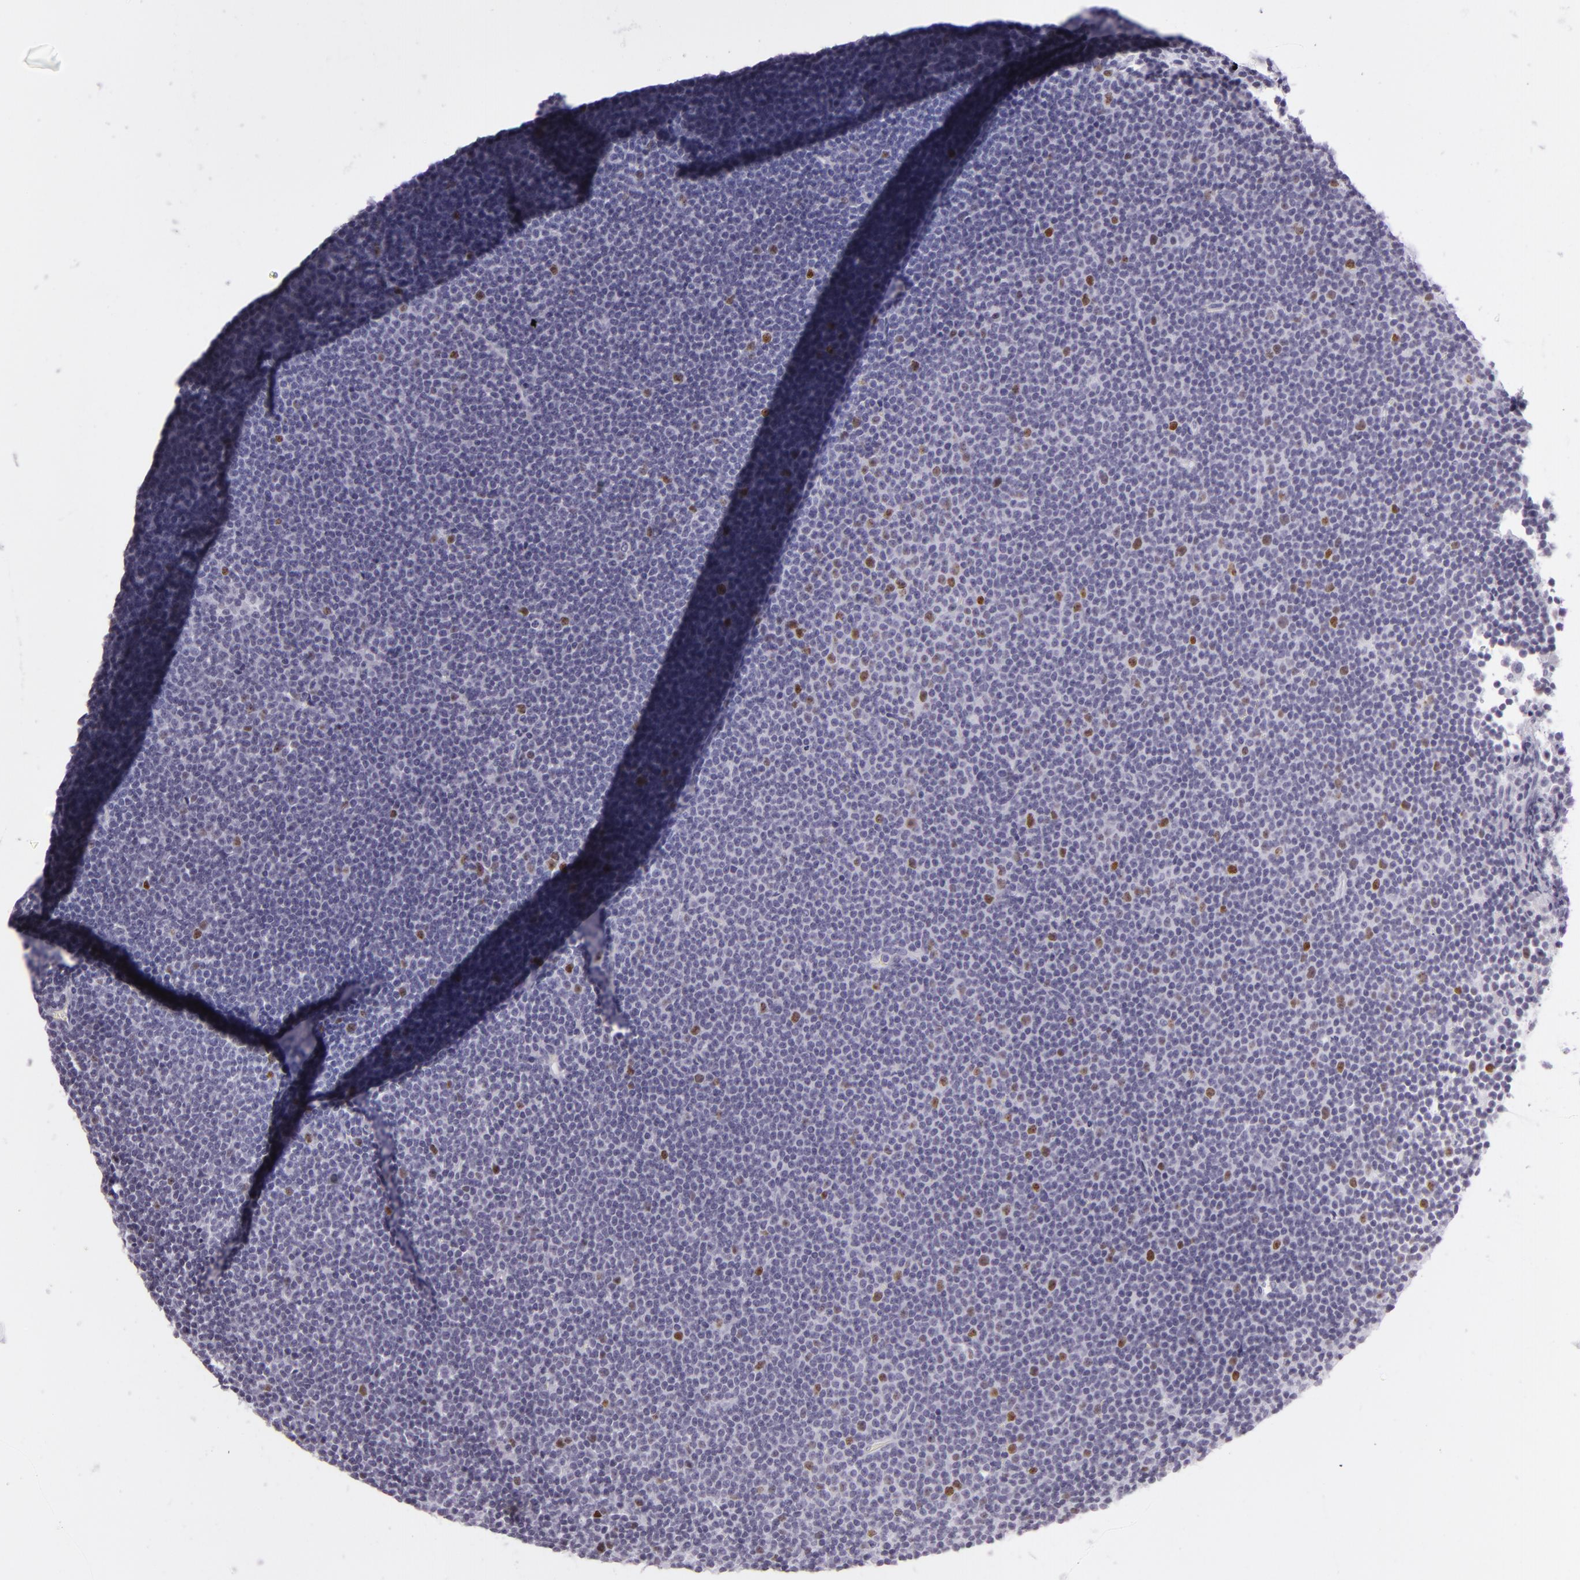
{"staining": {"intensity": "weak", "quantity": "<25%", "location": "nuclear"}, "tissue": "lymphoma", "cell_type": "Tumor cells", "image_type": "cancer", "snomed": [{"axis": "morphology", "description": "Malignant lymphoma, non-Hodgkin's type, Low grade"}, {"axis": "topography", "description": "Lymph node"}], "caption": "Tumor cells are negative for brown protein staining in malignant lymphoma, non-Hodgkin's type (low-grade).", "gene": "MCM3", "patient": {"sex": "female", "age": 69}}